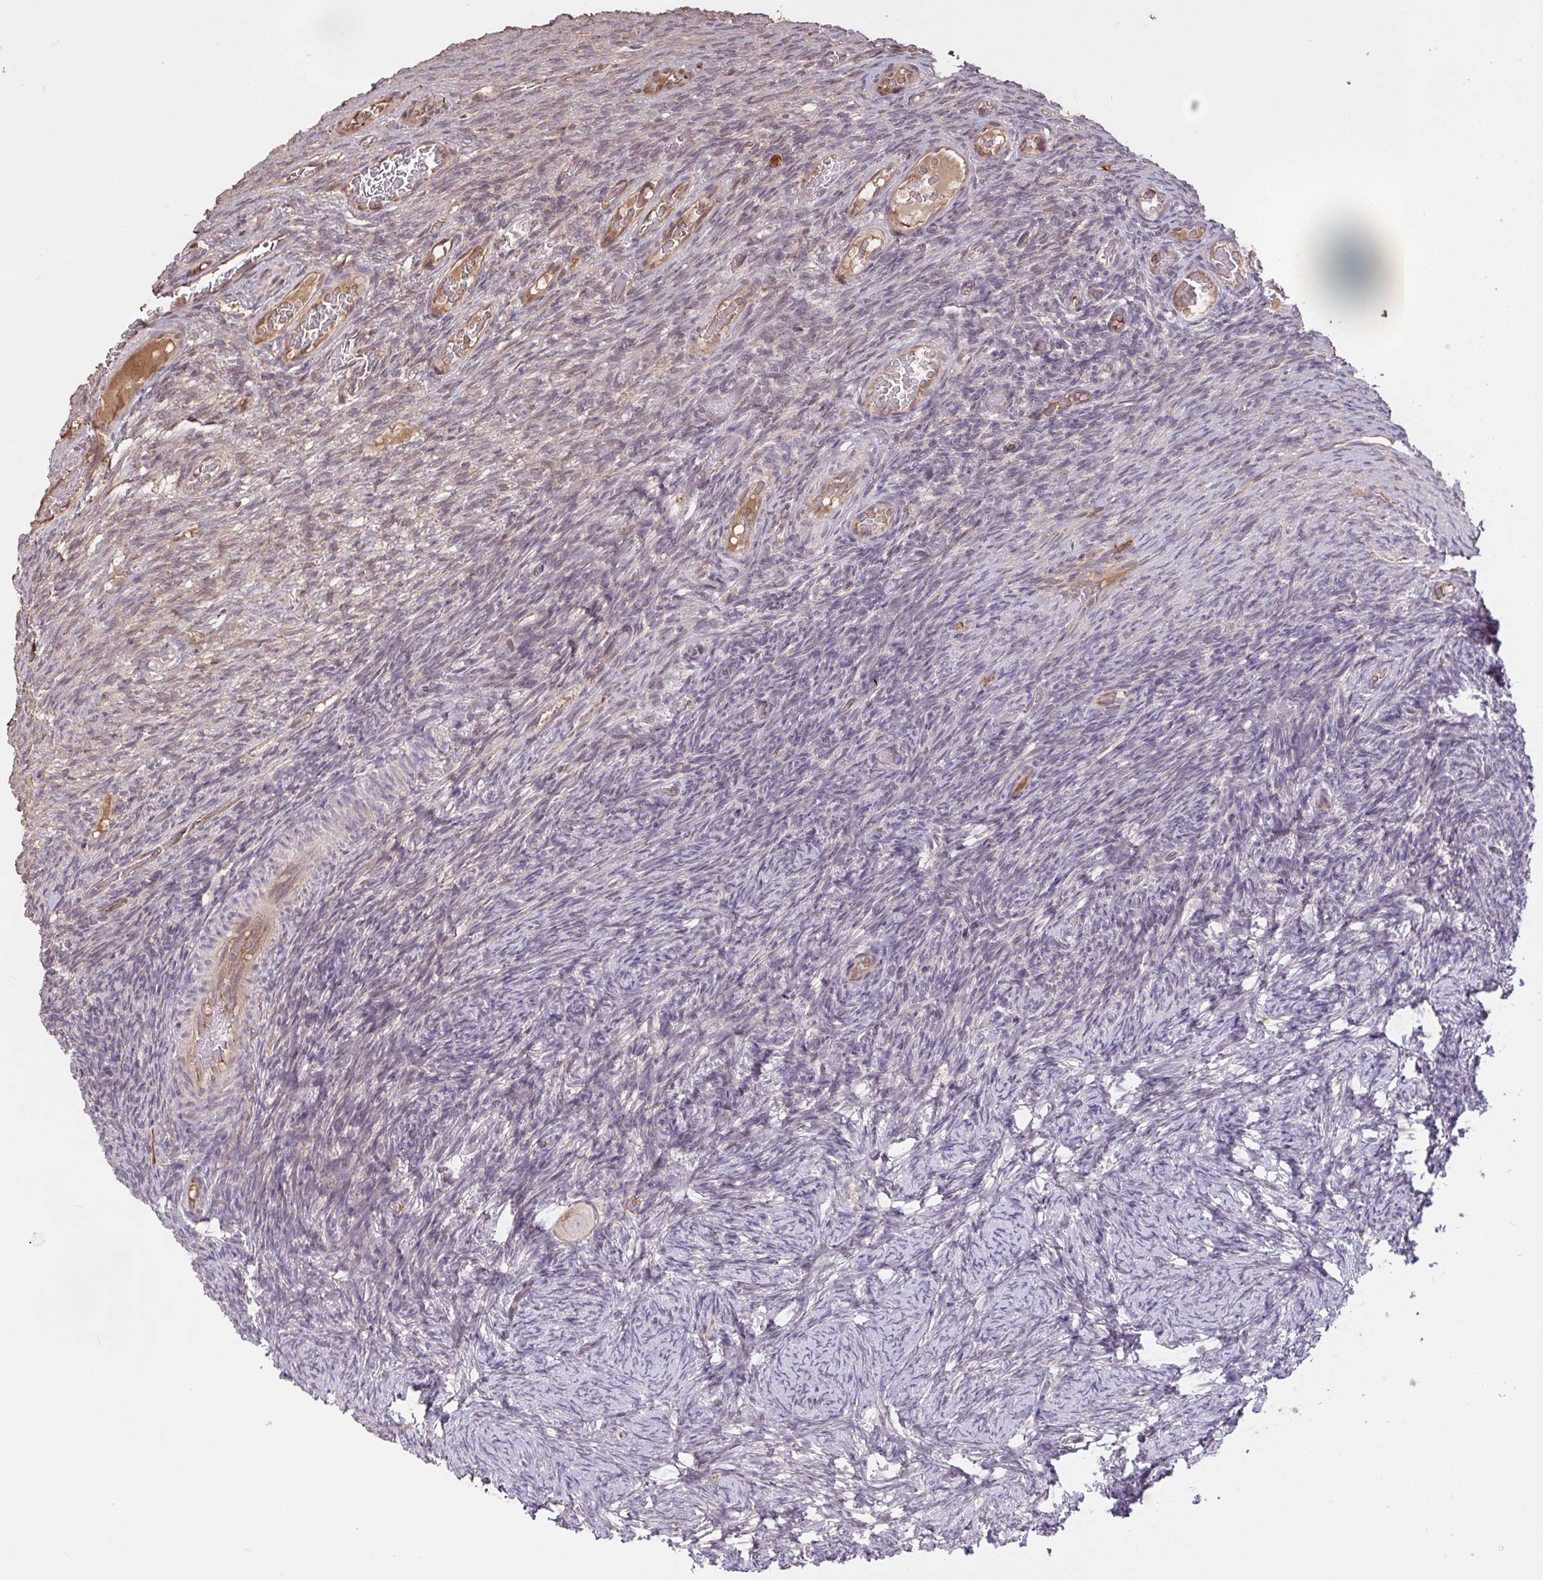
{"staining": {"intensity": "negative", "quantity": "none", "location": "none"}, "tissue": "ovary", "cell_type": "Follicle cells", "image_type": "normal", "snomed": [{"axis": "morphology", "description": "Normal tissue, NOS"}, {"axis": "topography", "description": "Ovary"}], "caption": "The IHC micrograph has no significant staining in follicle cells of ovary. (Stains: DAB (3,3'-diaminobenzidine) immunohistochemistry with hematoxylin counter stain, Microscopy: brightfield microscopy at high magnification).", "gene": "FCER1A", "patient": {"sex": "female", "age": 34}}